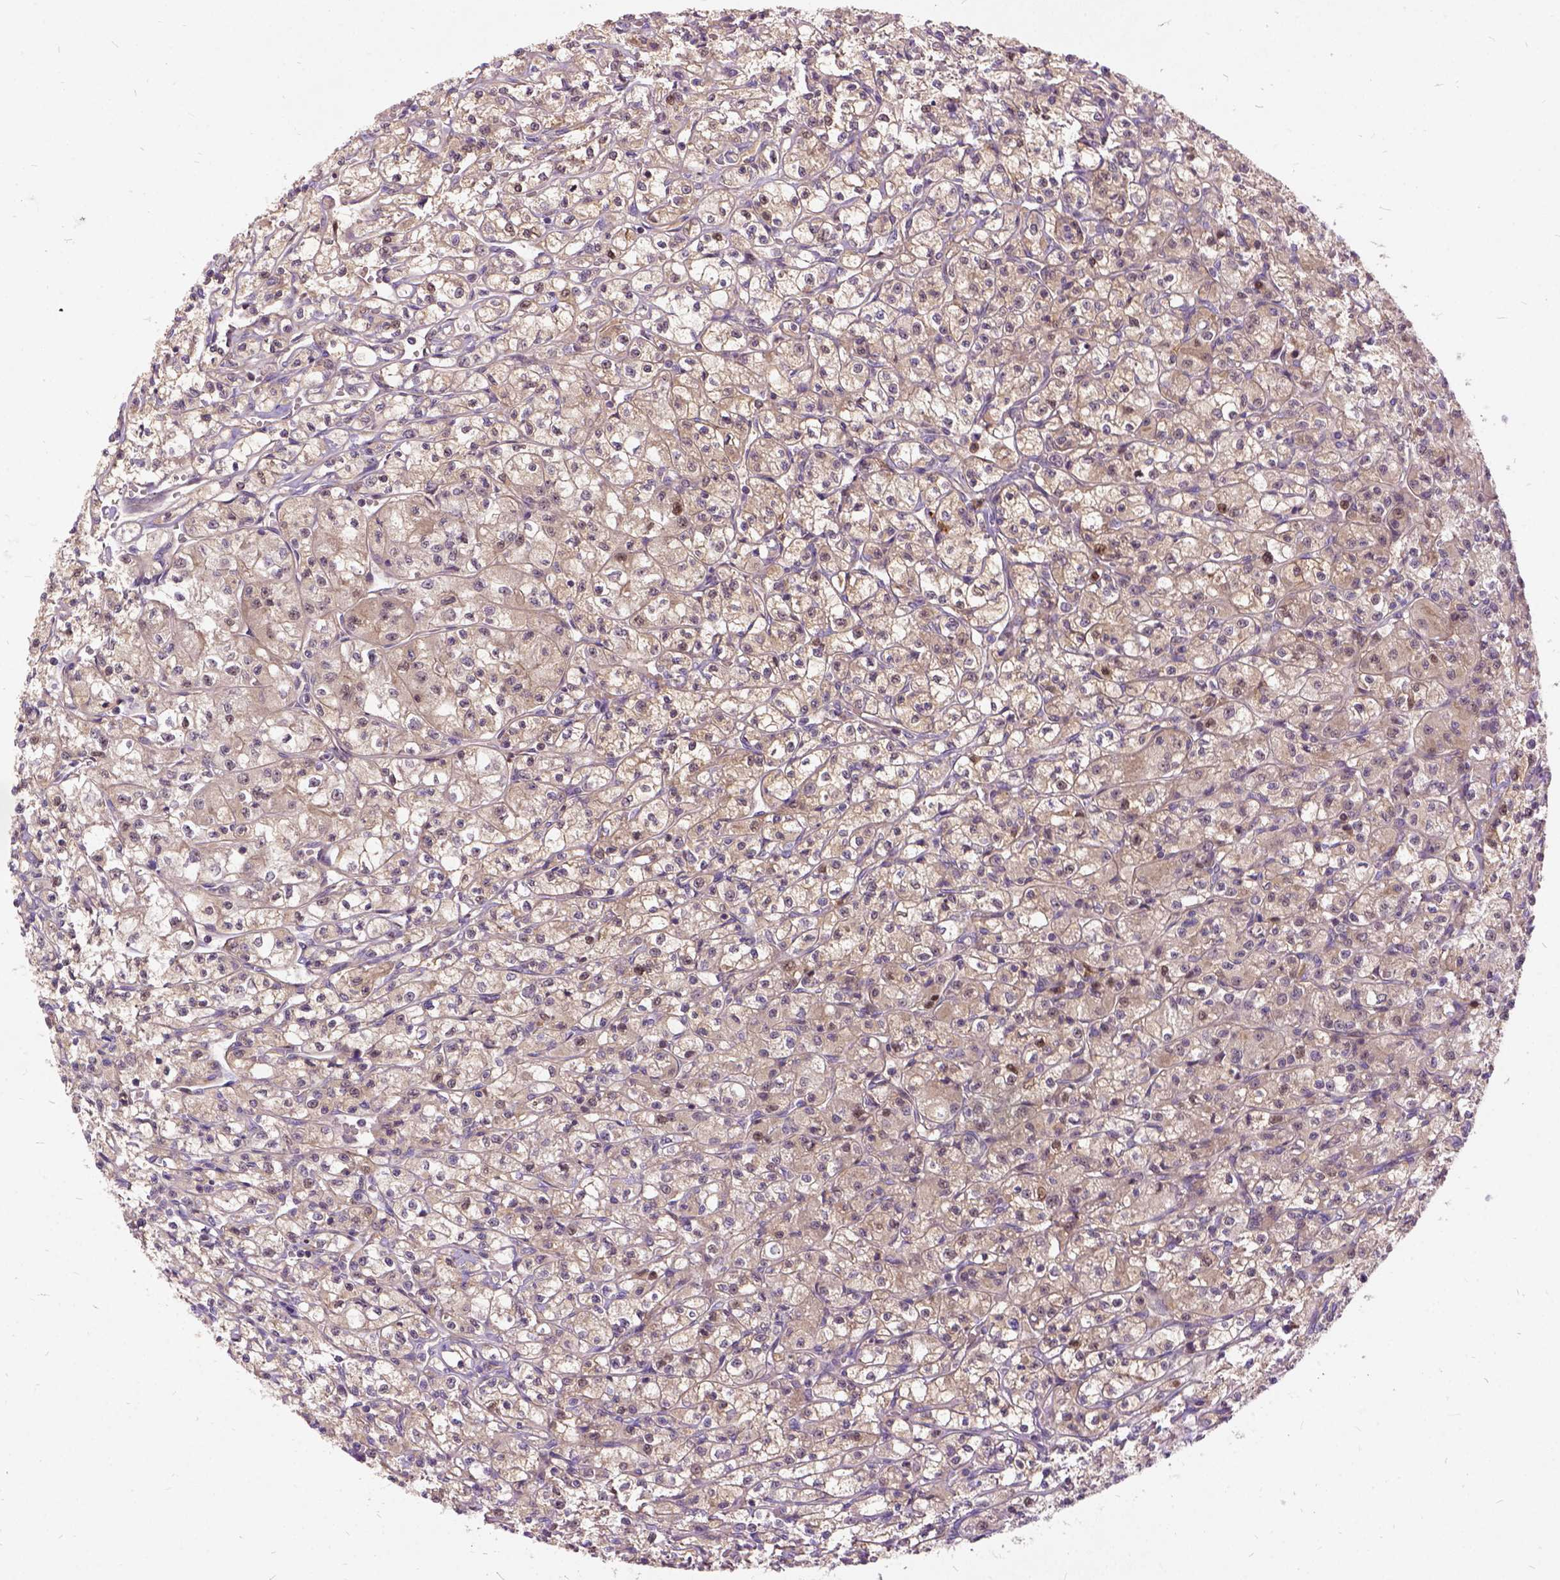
{"staining": {"intensity": "weak", "quantity": ">75%", "location": "cytoplasmic/membranous"}, "tissue": "renal cancer", "cell_type": "Tumor cells", "image_type": "cancer", "snomed": [{"axis": "morphology", "description": "Adenocarcinoma, NOS"}, {"axis": "topography", "description": "Kidney"}], "caption": "Tumor cells demonstrate weak cytoplasmic/membranous expression in about >75% of cells in adenocarcinoma (renal).", "gene": "ILRUN", "patient": {"sex": "female", "age": 70}}